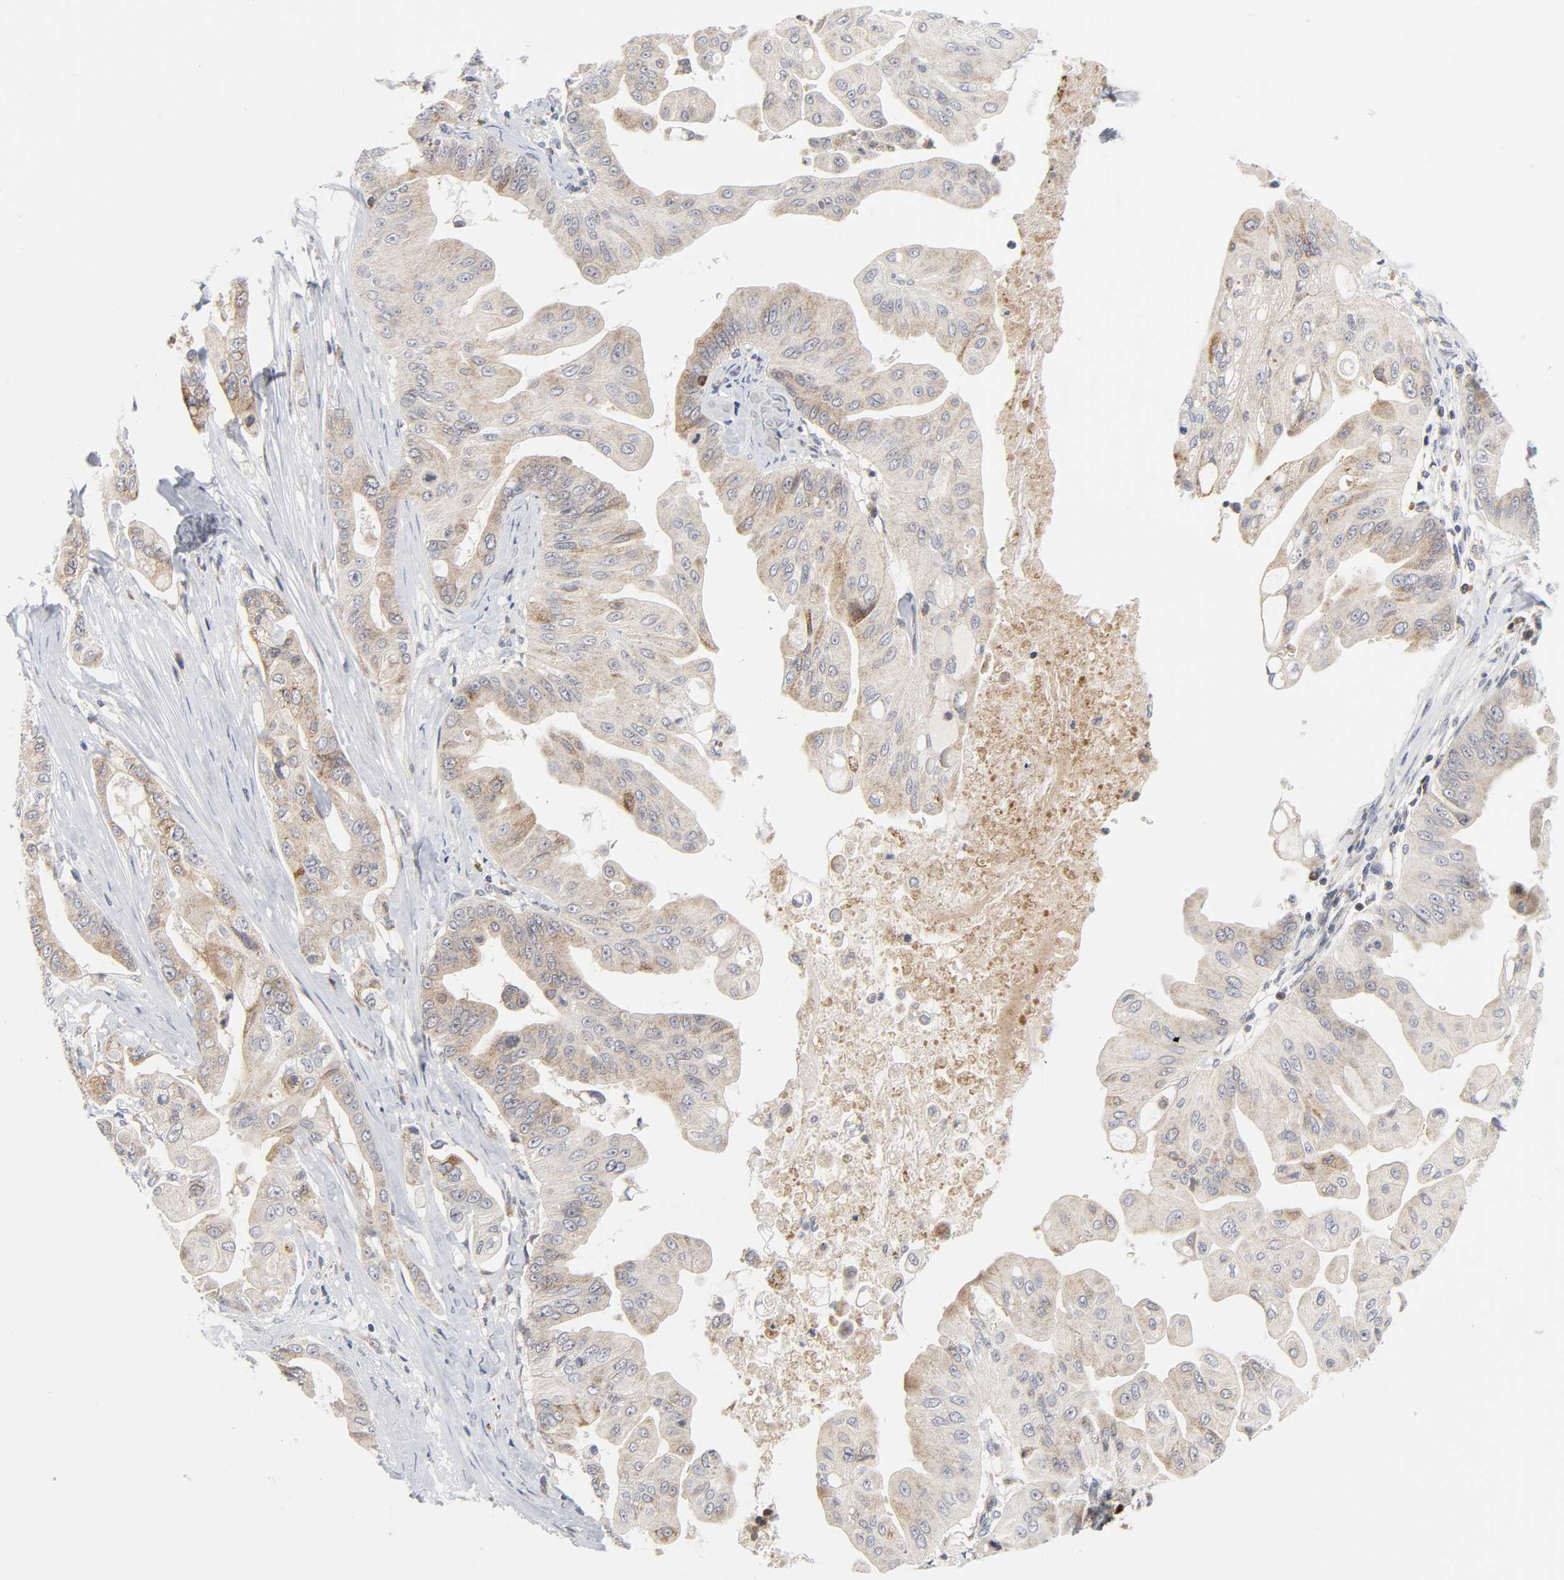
{"staining": {"intensity": "moderate", "quantity": ">75%", "location": "cytoplasmic/membranous"}, "tissue": "pancreatic cancer", "cell_type": "Tumor cells", "image_type": "cancer", "snomed": [{"axis": "morphology", "description": "Adenocarcinoma, NOS"}, {"axis": "topography", "description": "Pancreas"}], "caption": "Moderate cytoplasmic/membranous expression is appreciated in approximately >75% of tumor cells in pancreatic cancer. The staining was performed using DAB to visualize the protein expression in brown, while the nuclei were stained in blue with hematoxylin (Magnification: 20x).", "gene": "BAX", "patient": {"sex": "female", "age": 75}}